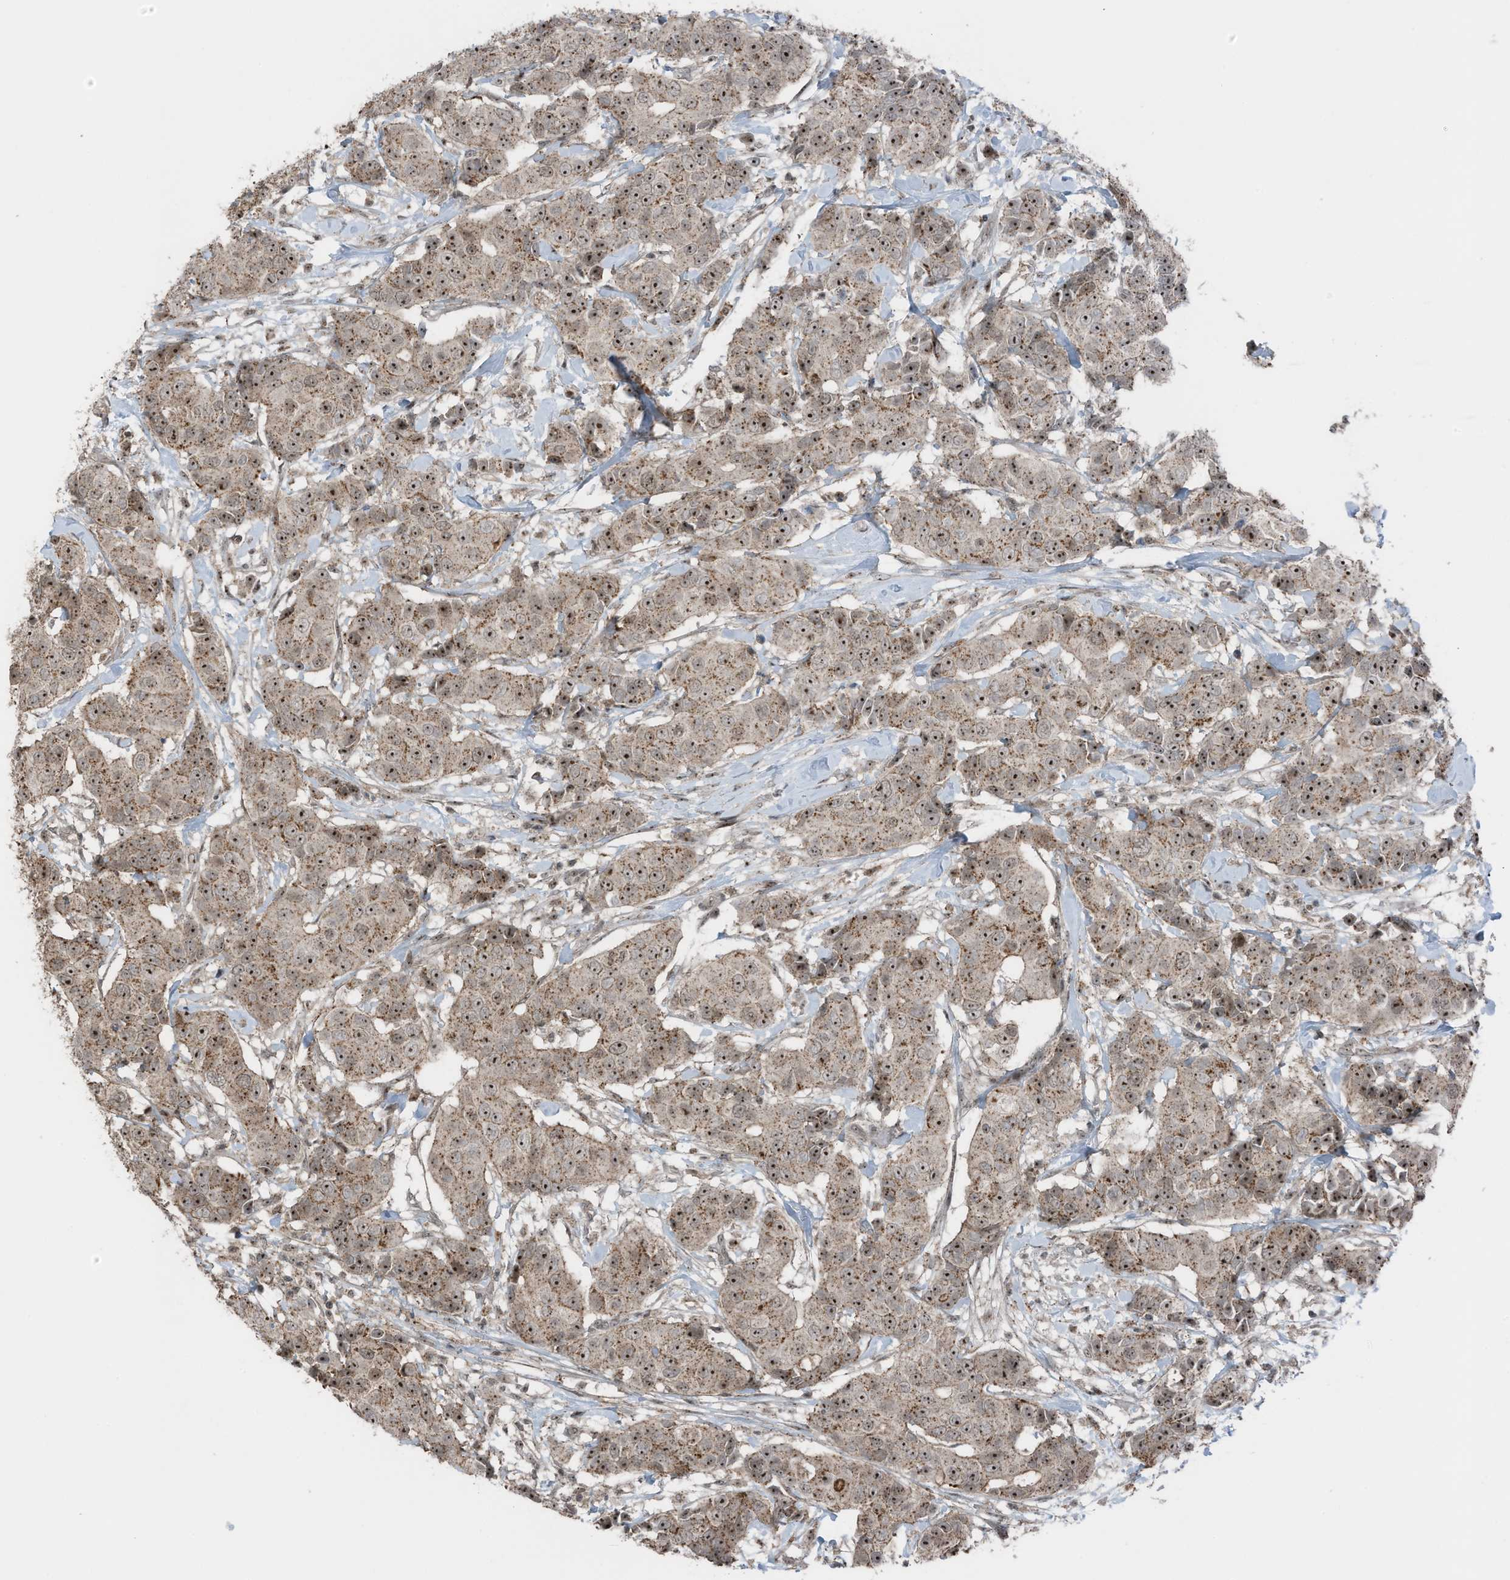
{"staining": {"intensity": "moderate", "quantity": ">75%", "location": "cytoplasmic/membranous,nuclear"}, "tissue": "breast cancer", "cell_type": "Tumor cells", "image_type": "cancer", "snomed": [{"axis": "morphology", "description": "Normal tissue, NOS"}, {"axis": "morphology", "description": "Duct carcinoma"}, {"axis": "topography", "description": "Breast"}], "caption": "Breast cancer (invasive ductal carcinoma) tissue shows moderate cytoplasmic/membranous and nuclear staining in about >75% of tumor cells", "gene": "UTP3", "patient": {"sex": "female", "age": 39}}